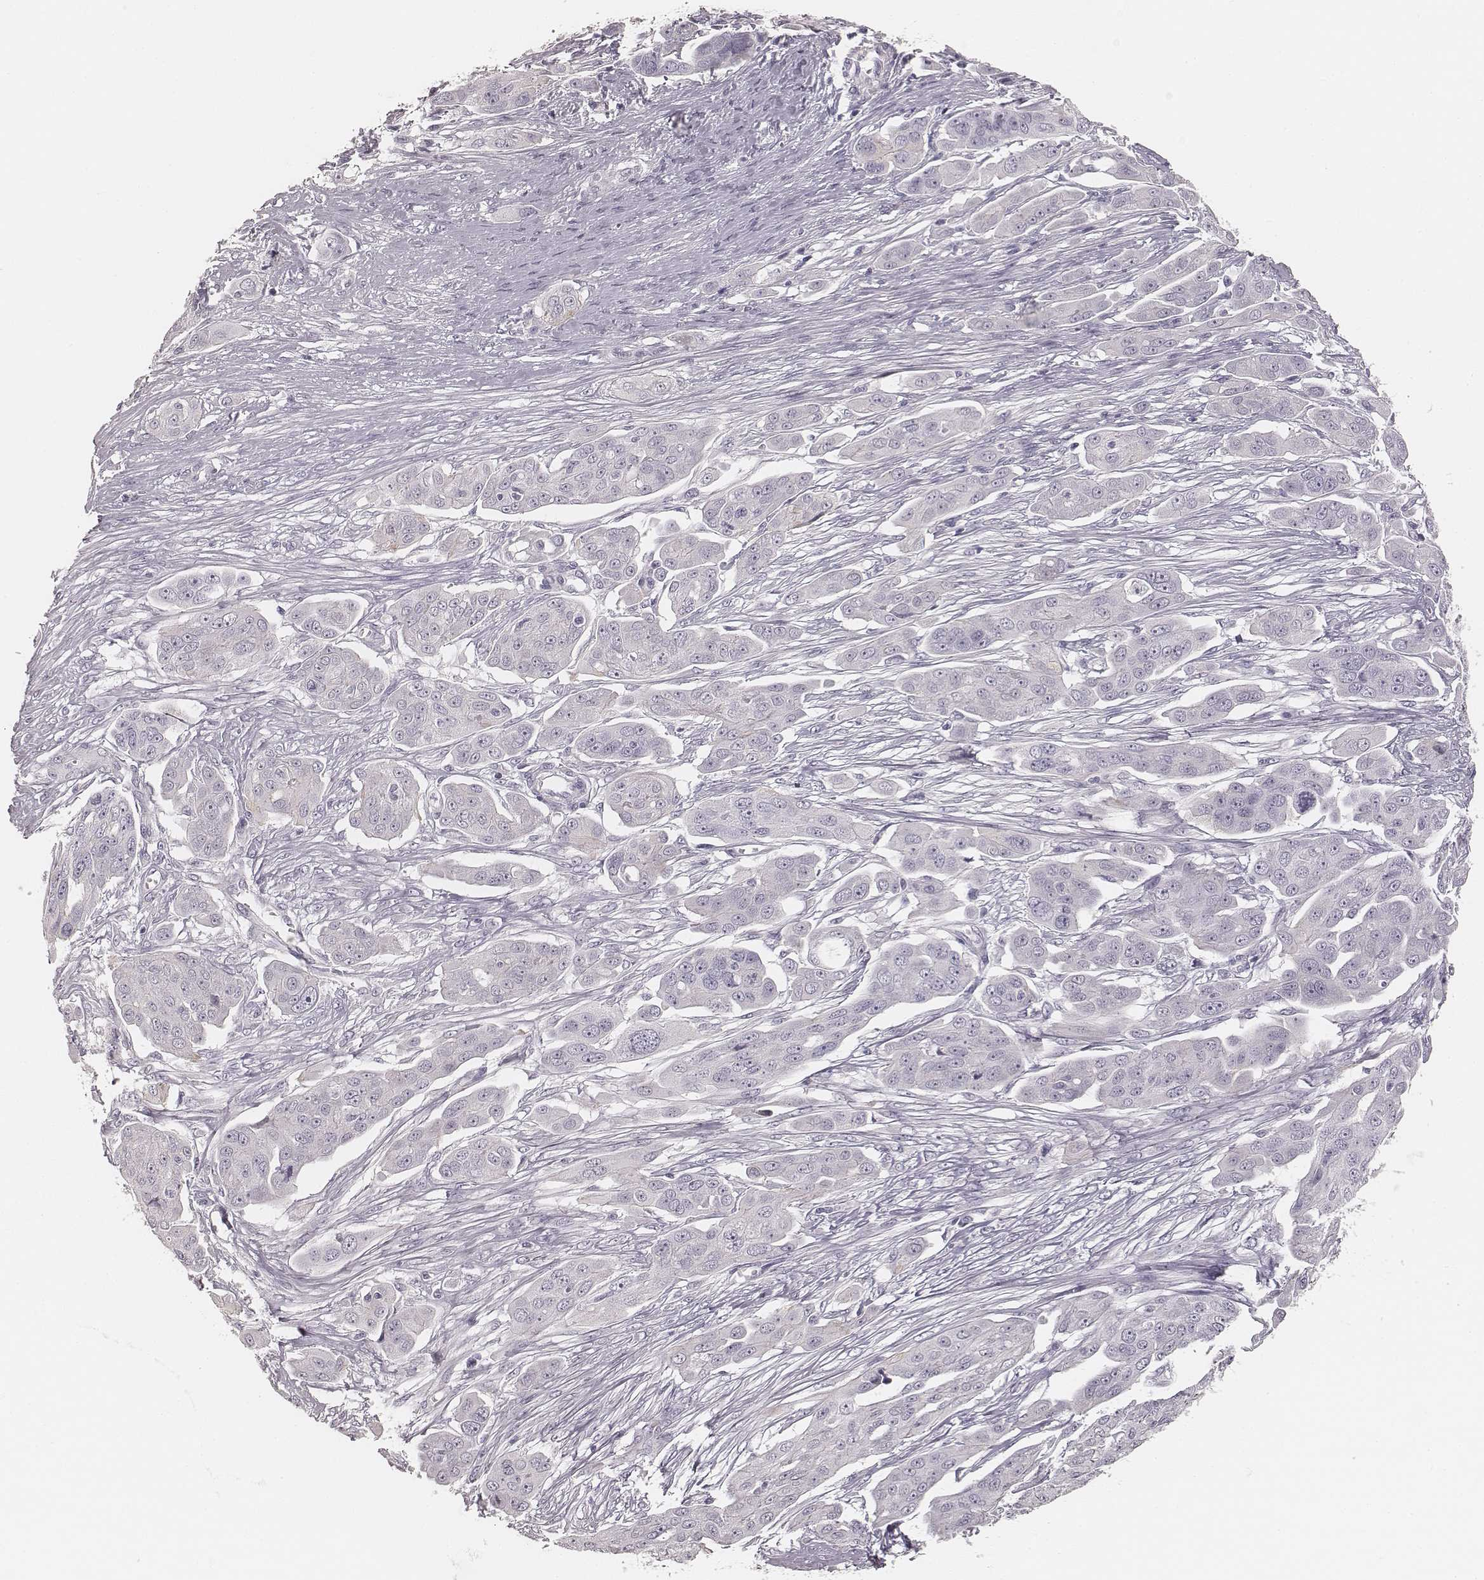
{"staining": {"intensity": "negative", "quantity": "none", "location": "none"}, "tissue": "ovarian cancer", "cell_type": "Tumor cells", "image_type": "cancer", "snomed": [{"axis": "morphology", "description": "Carcinoma, endometroid"}, {"axis": "topography", "description": "Ovary"}], "caption": "Human ovarian cancer (endometroid carcinoma) stained for a protein using immunohistochemistry exhibits no positivity in tumor cells.", "gene": "HNF4G", "patient": {"sex": "female", "age": 70}}